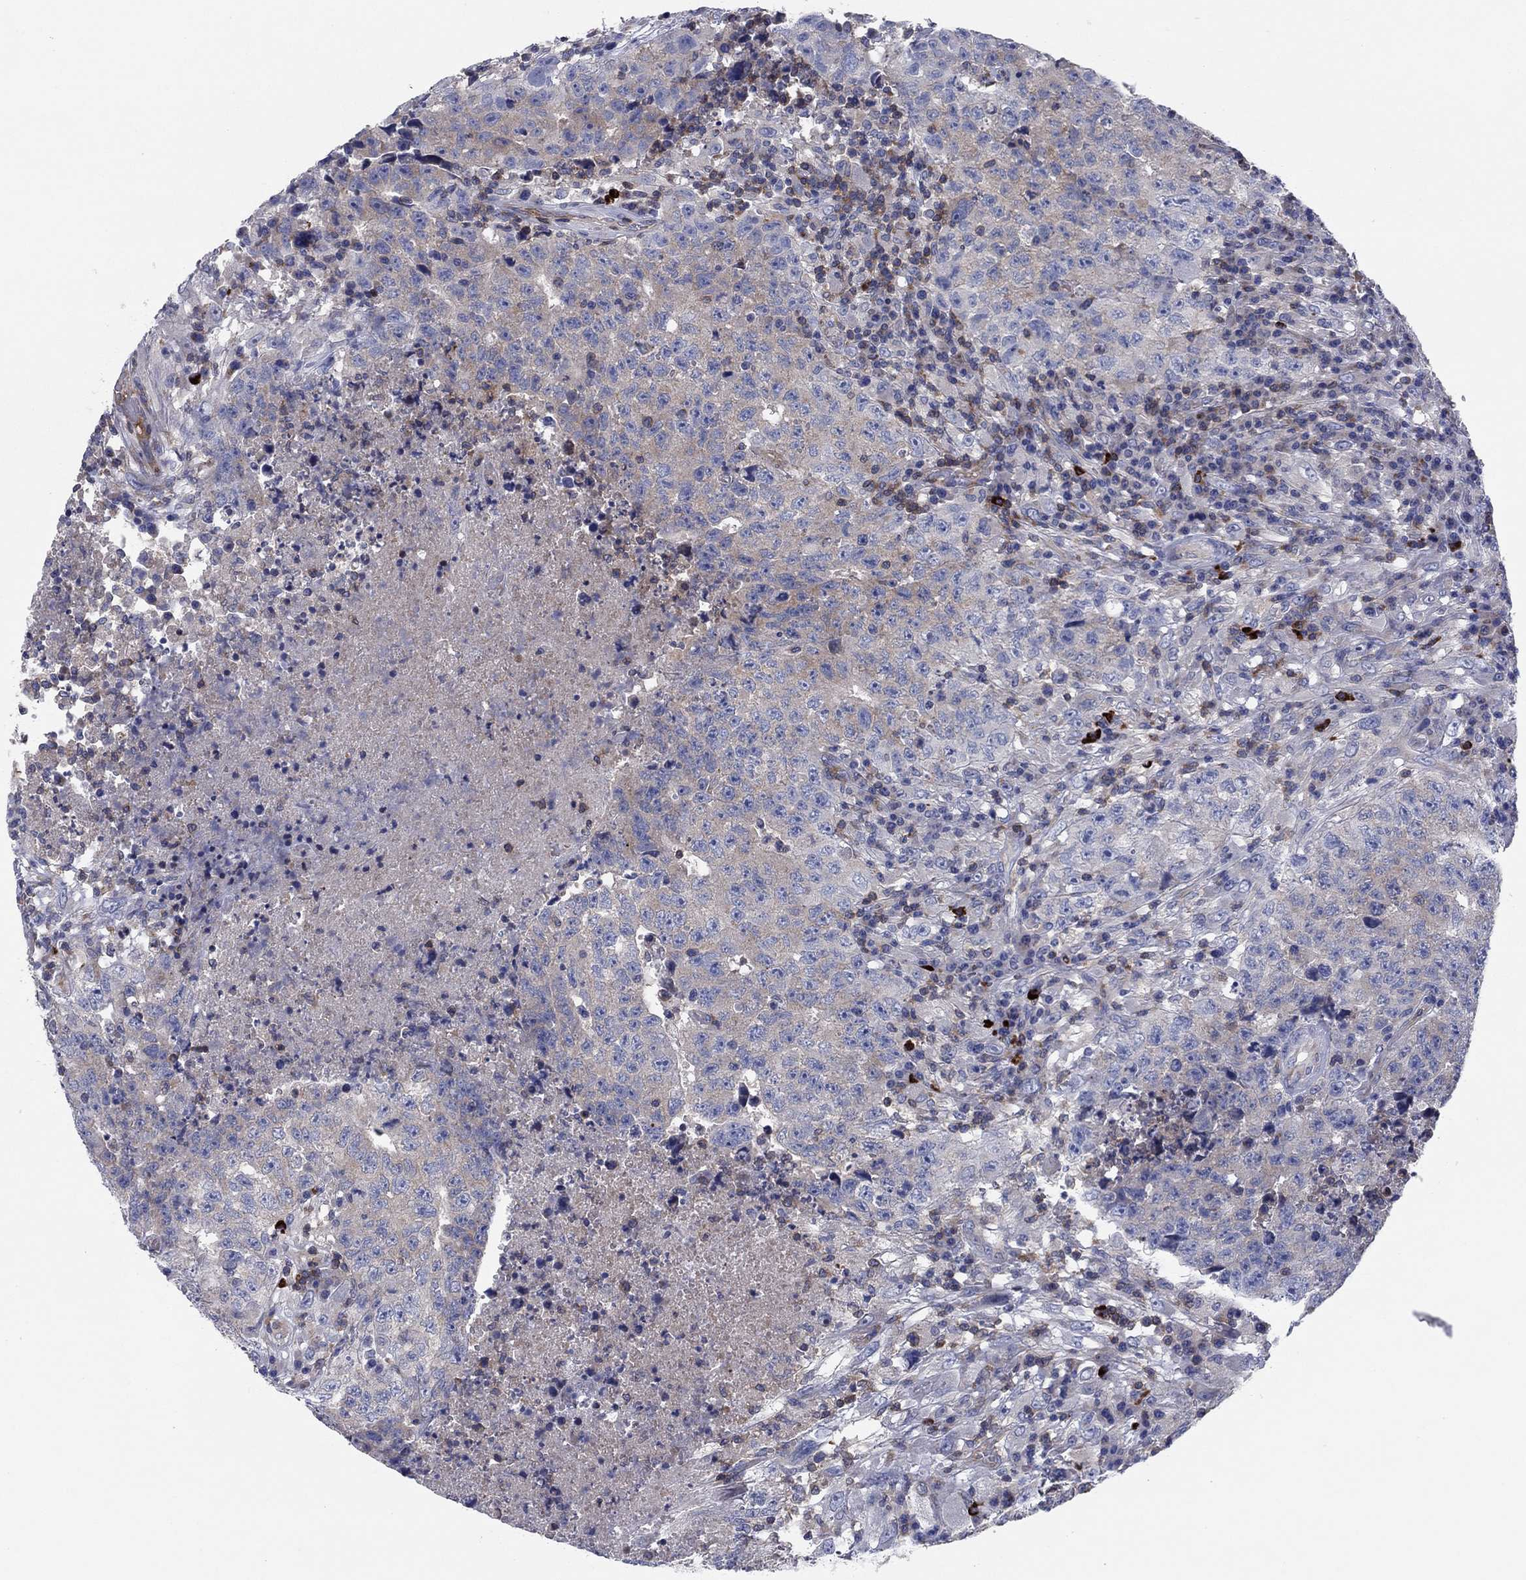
{"staining": {"intensity": "weak", "quantity": "25%-75%", "location": "cytoplasmic/membranous"}, "tissue": "testis cancer", "cell_type": "Tumor cells", "image_type": "cancer", "snomed": [{"axis": "morphology", "description": "Necrosis, NOS"}, {"axis": "morphology", "description": "Carcinoma, Embryonal, NOS"}, {"axis": "topography", "description": "Testis"}], "caption": "Embryonal carcinoma (testis) stained with DAB (3,3'-diaminobenzidine) immunohistochemistry displays low levels of weak cytoplasmic/membranous positivity in approximately 25%-75% of tumor cells.", "gene": "PVR", "patient": {"sex": "male", "age": 19}}